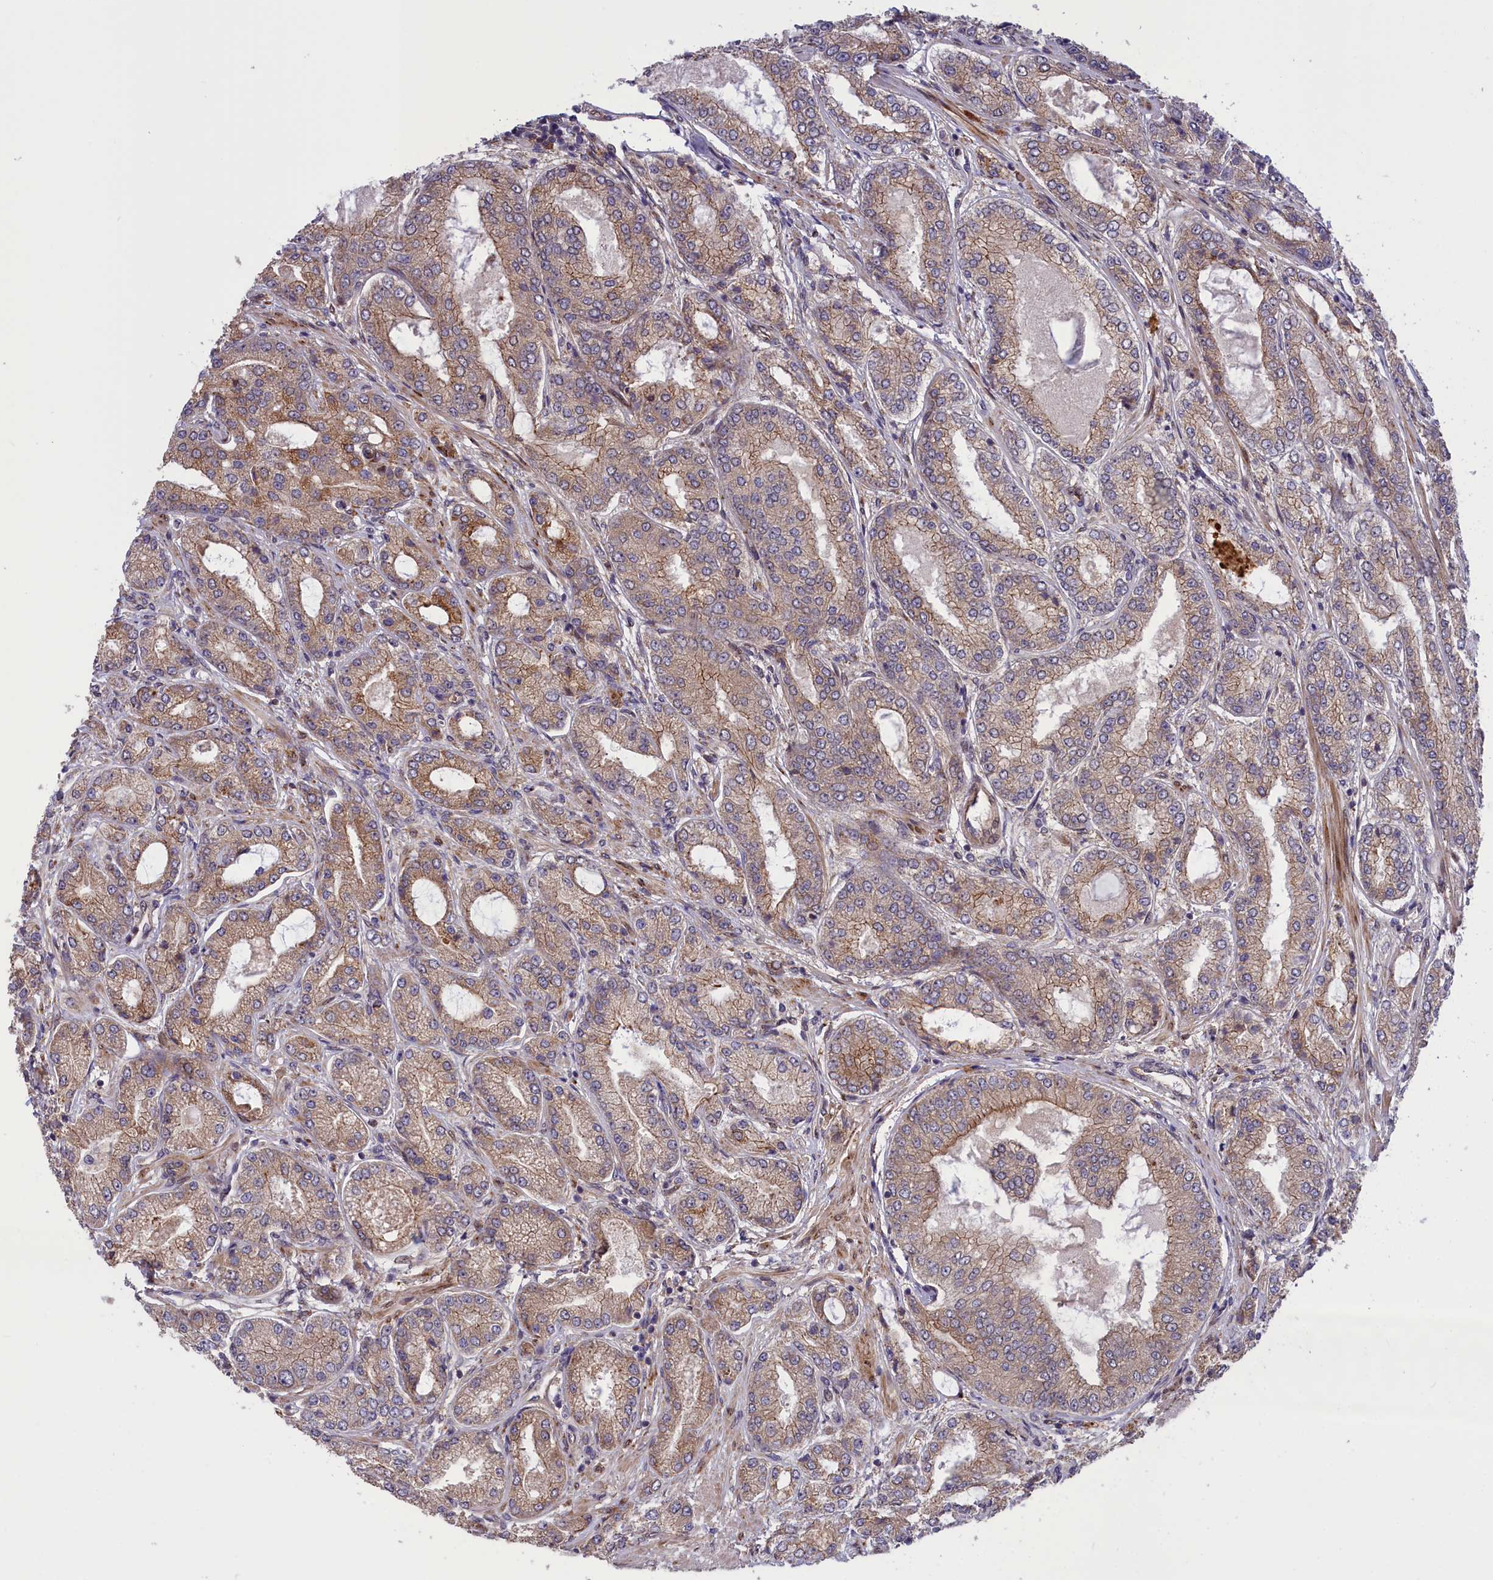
{"staining": {"intensity": "moderate", "quantity": "25%-75%", "location": "cytoplasmic/membranous"}, "tissue": "prostate cancer", "cell_type": "Tumor cells", "image_type": "cancer", "snomed": [{"axis": "morphology", "description": "Adenocarcinoma, High grade"}, {"axis": "topography", "description": "Prostate"}], "caption": "Approximately 25%-75% of tumor cells in prostate cancer (high-grade adenocarcinoma) reveal moderate cytoplasmic/membranous protein staining as visualized by brown immunohistochemical staining.", "gene": "DDX60L", "patient": {"sex": "male", "age": 71}}